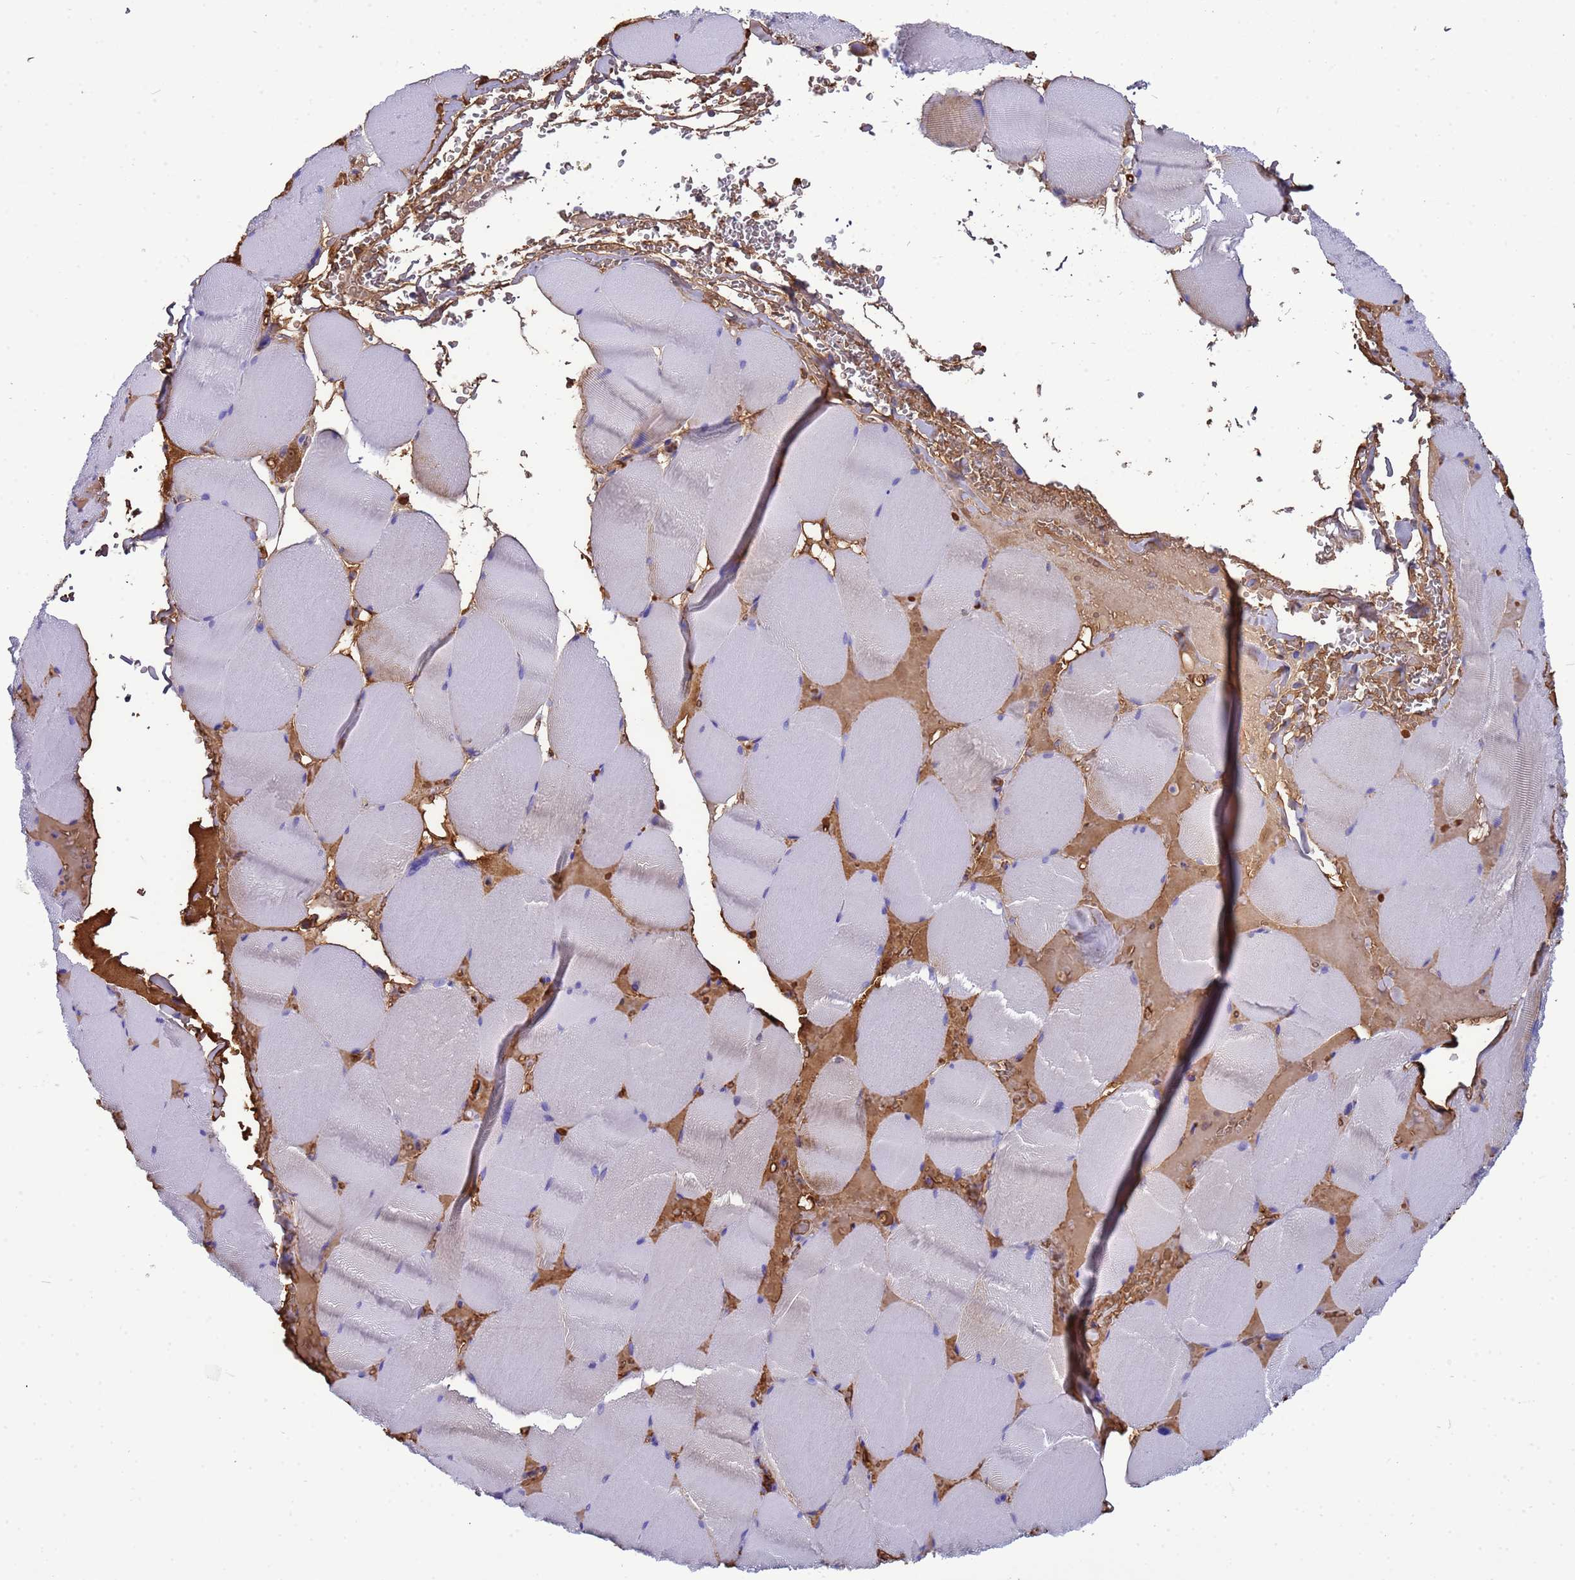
{"staining": {"intensity": "negative", "quantity": "none", "location": "none"}, "tissue": "skeletal muscle", "cell_type": "Myocytes", "image_type": "normal", "snomed": [{"axis": "morphology", "description": "Normal tissue, NOS"}, {"axis": "topography", "description": "Skeletal muscle"}, {"axis": "topography", "description": "Head-Neck"}], "caption": "The micrograph demonstrates no significant positivity in myocytes of skeletal muscle.", "gene": "H1", "patient": {"sex": "male", "age": 66}}